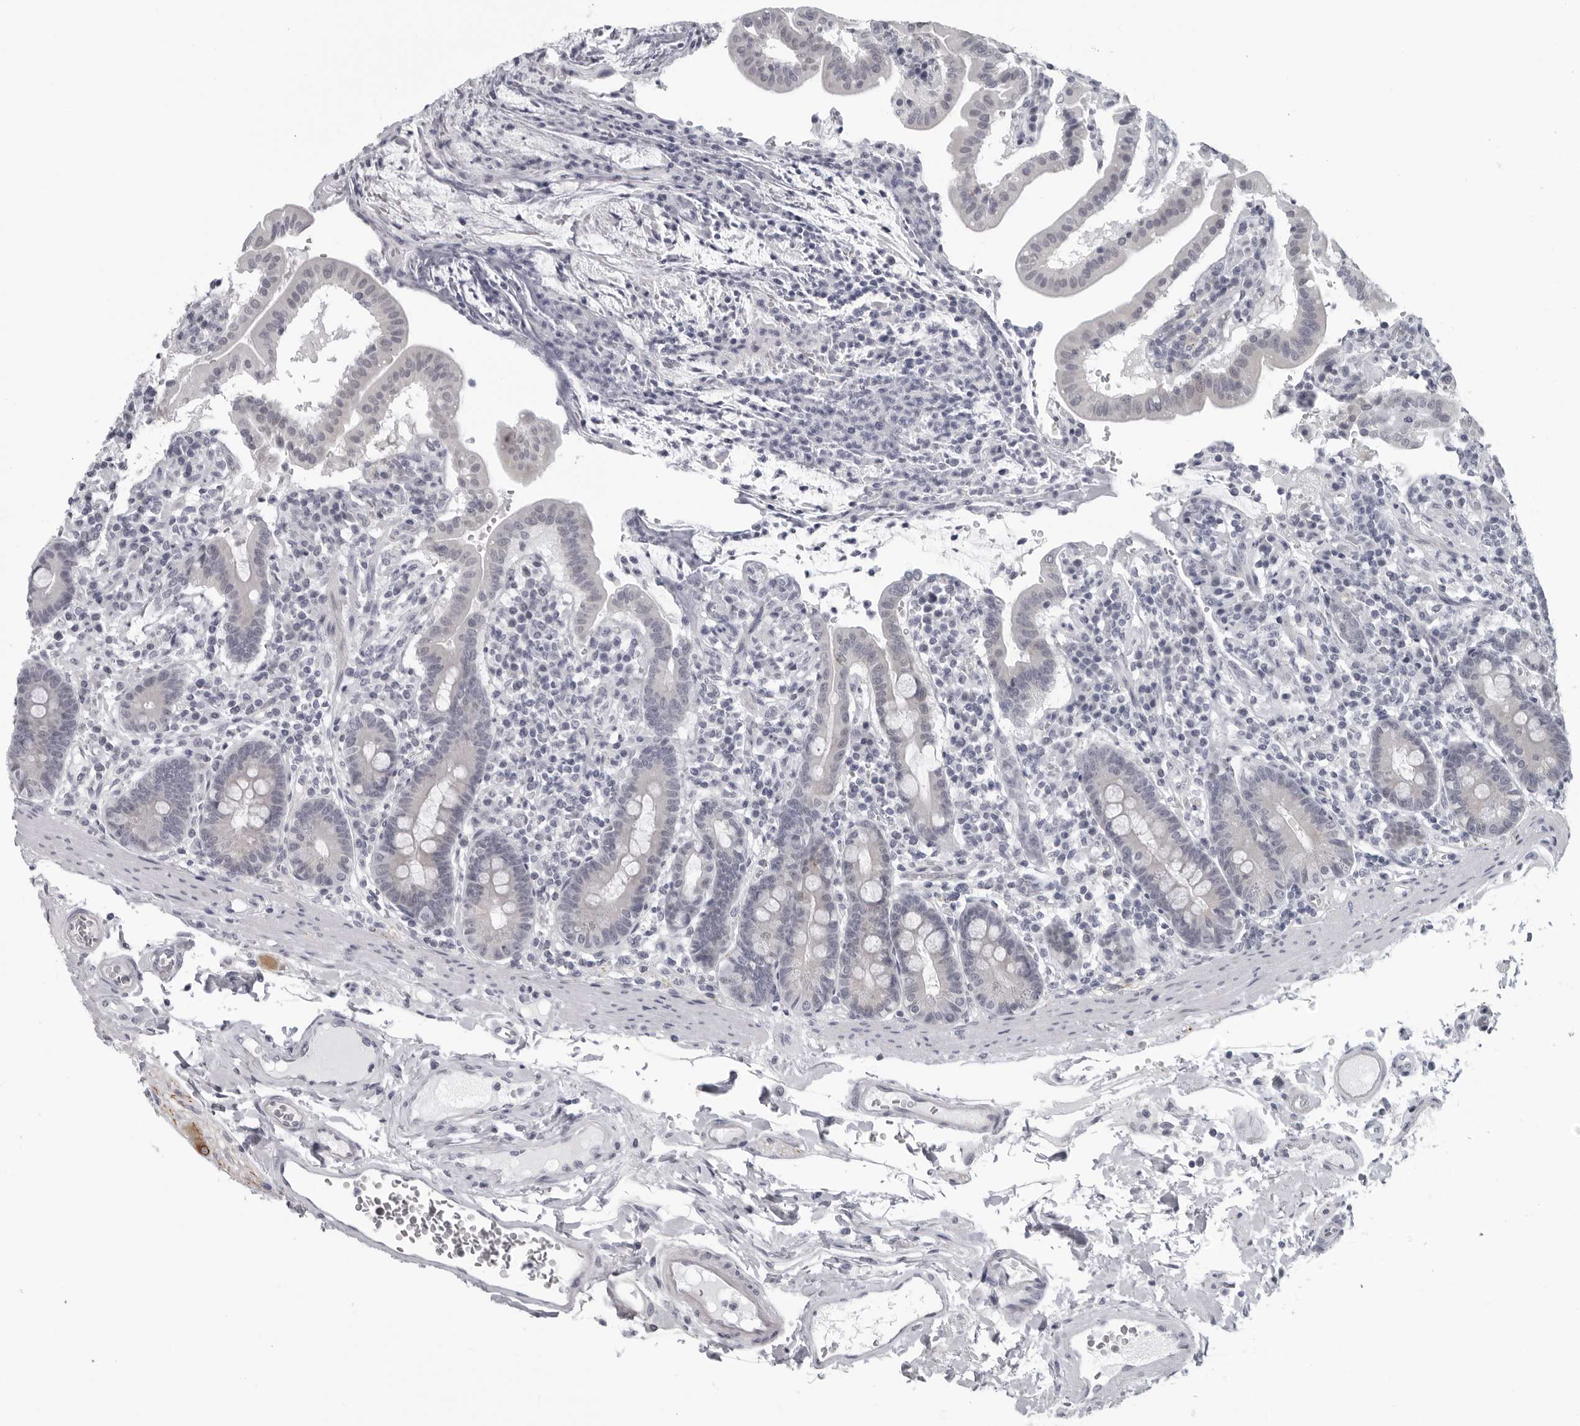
{"staining": {"intensity": "negative", "quantity": "none", "location": "none"}, "tissue": "duodenum", "cell_type": "Glandular cells", "image_type": "normal", "snomed": [{"axis": "morphology", "description": "Normal tissue, NOS"}, {"axis": "morphology", "description": "Adenocarcinoma, NOS"}, {"axis": "topography", "description": "Pancreas"}, {"axis": "topography", "description": "Duodenum"}], "caption": "Immunohistochemical staining of benign human duodenum reveals no significant staining in glandular cells. Brightfield microscopy of immunohistochemistry (IHC) stained with DAB (brown) and hematoxylin (blue), captured at high magnification.", "gene": "OPLAH", "patient": {"sex": "male", "age": 50}}